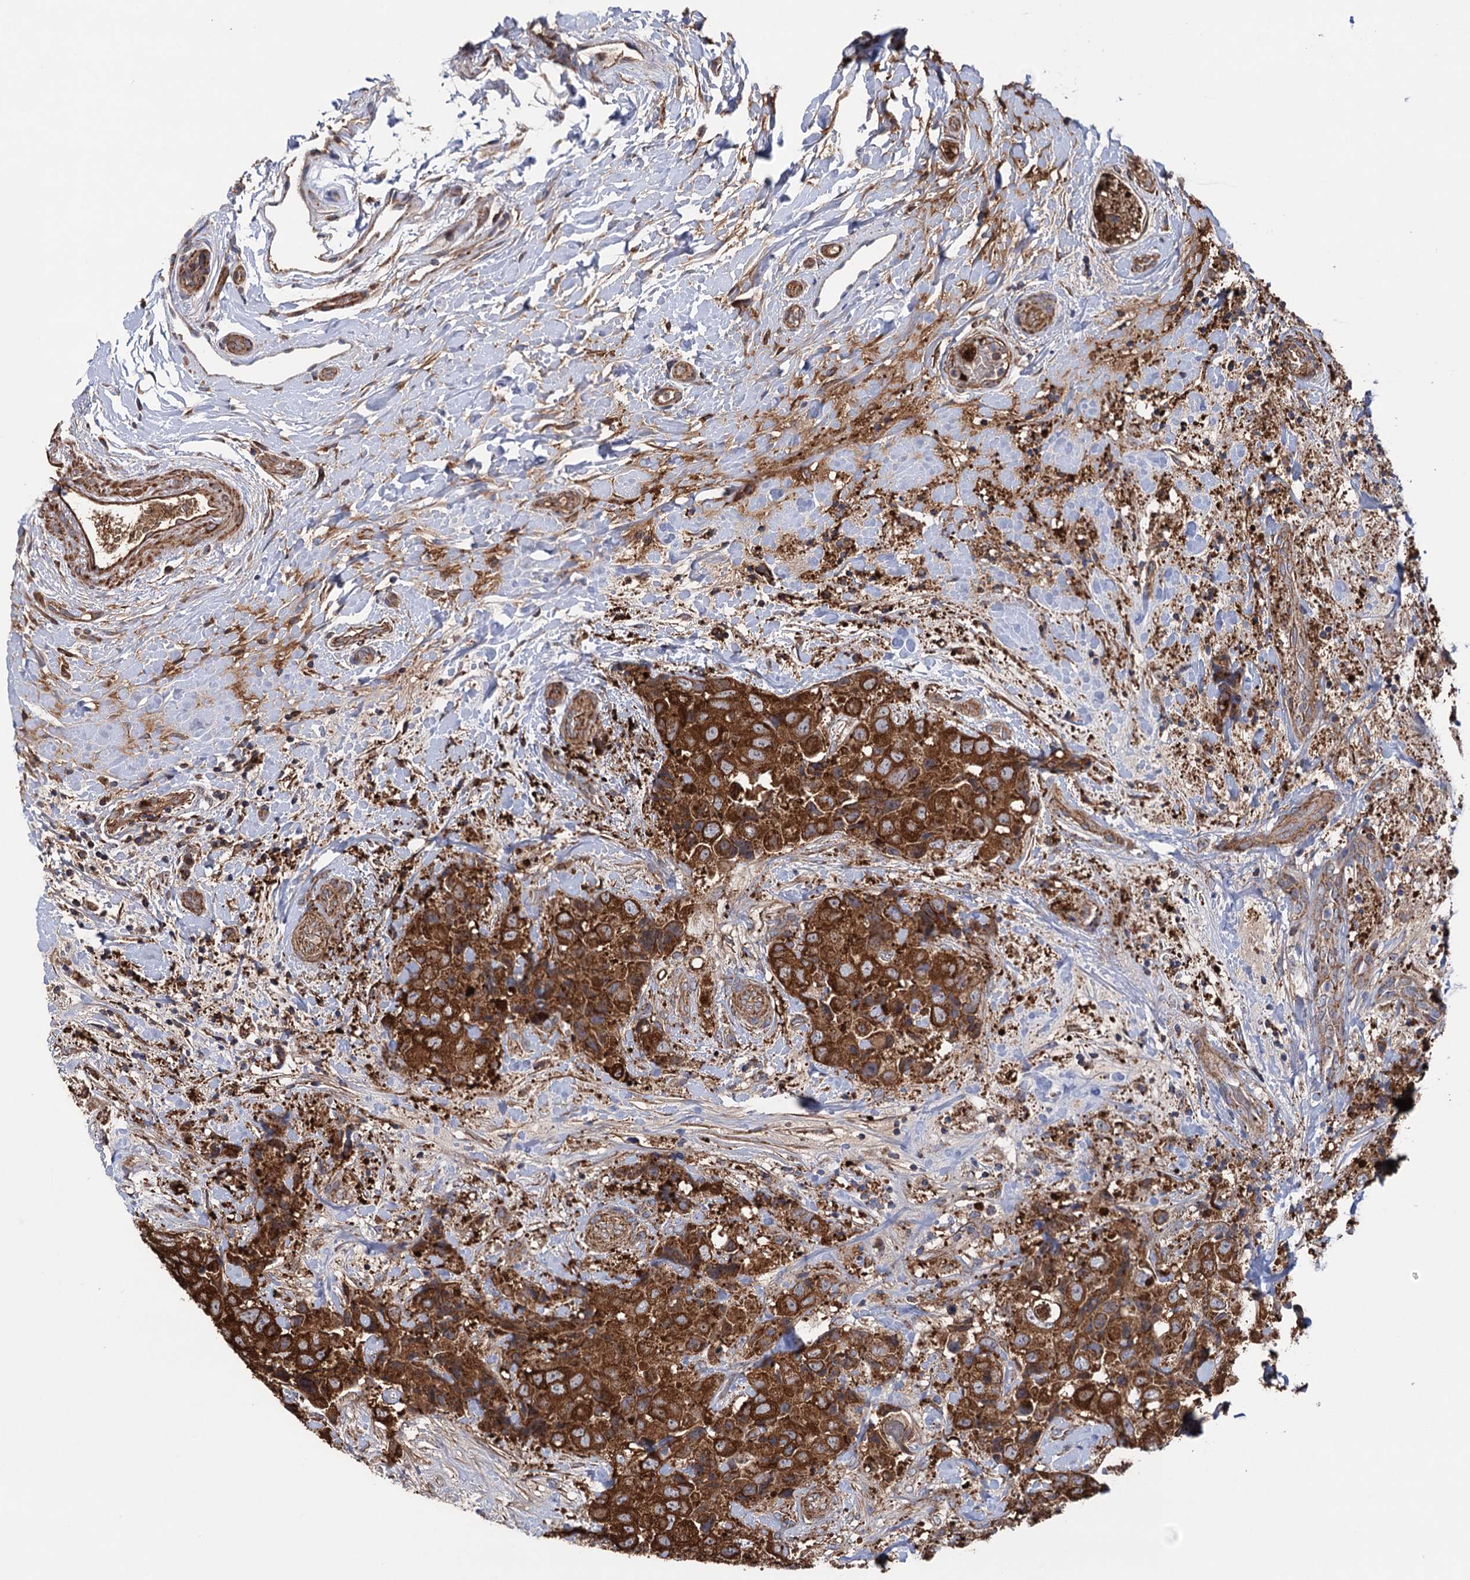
{"staining": {"intensity": "strong", "quantity": ">75%", "location": "cytoplasmic/membranous"}, "tissue": "breast cancer", "cell_type": "Tumor cells", "image_type": "cancer", "snomed": [{"axis": "morphology", "description": "Duct carcinoma"}, {"axis": "topography", "description": "Breast"}], "caption": "Tumor cells exhibit high levels of strong cytoplasmic/membranous staining in approximately >75% of cells in breast invasive ductal carcinoma. The protein of interest is shown in brown color, while the nuclei are stained blue.", "gene": "SUCLA2", "patient": {"sex": "female", "age": 62}}